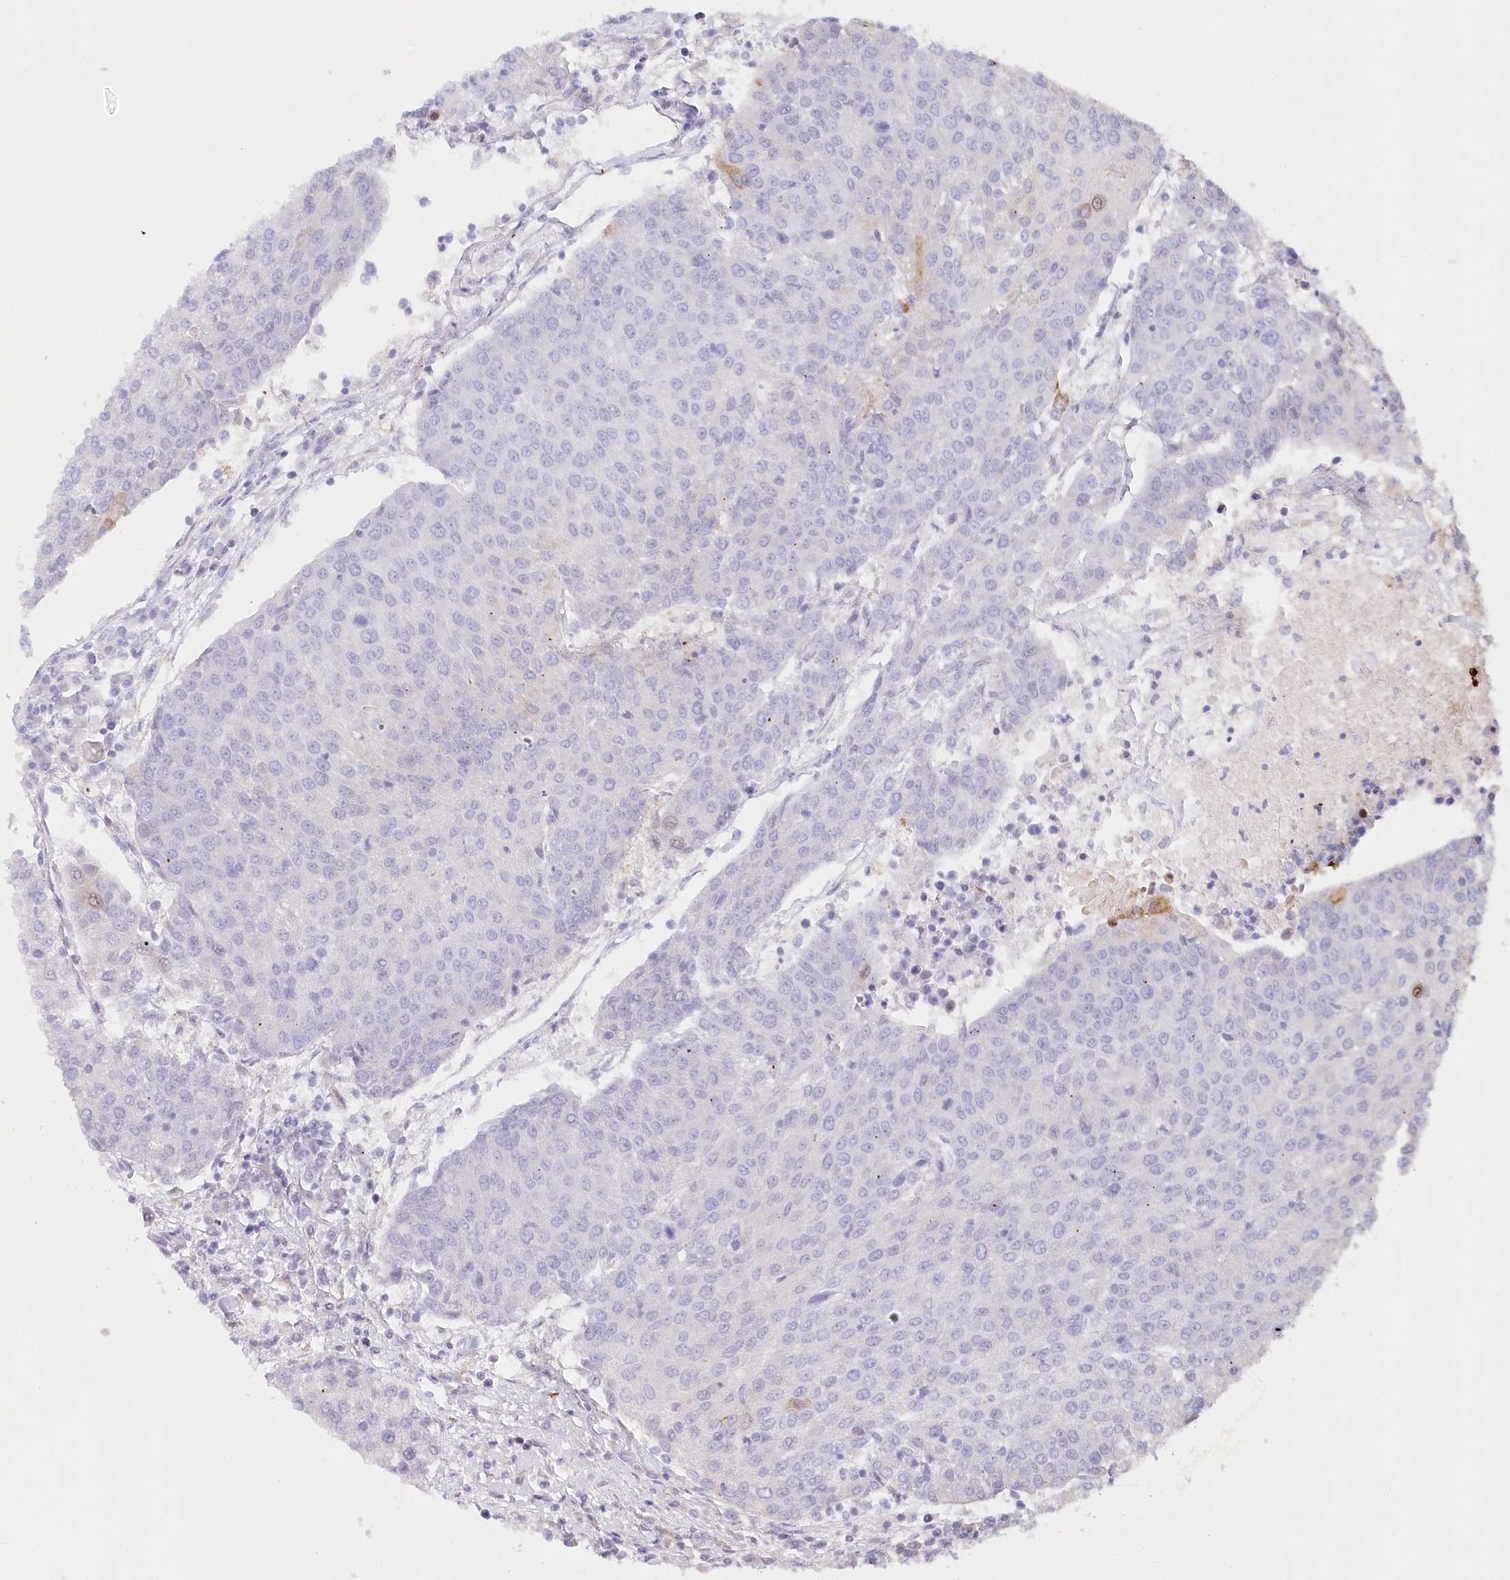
{"staining": {"intensity": "negative", "quantity": "none", "location": "none"}, "tissue": "urothelial cancer", "cell_type": "Tumor cells", "image_type": "cancer", "snomed": [{"axis": "morphology", "description": "Urothelial carcinoma, High grade"}, {"axis": "topography", "description": "Urinary bladder"}], "caption": "DAB immunohistochemical staining of human urothelial cancer displays no significant positivity in tumor cells.", "gene": "ABRAXAS2", "patient": {"sex": "female", "age": 85}}